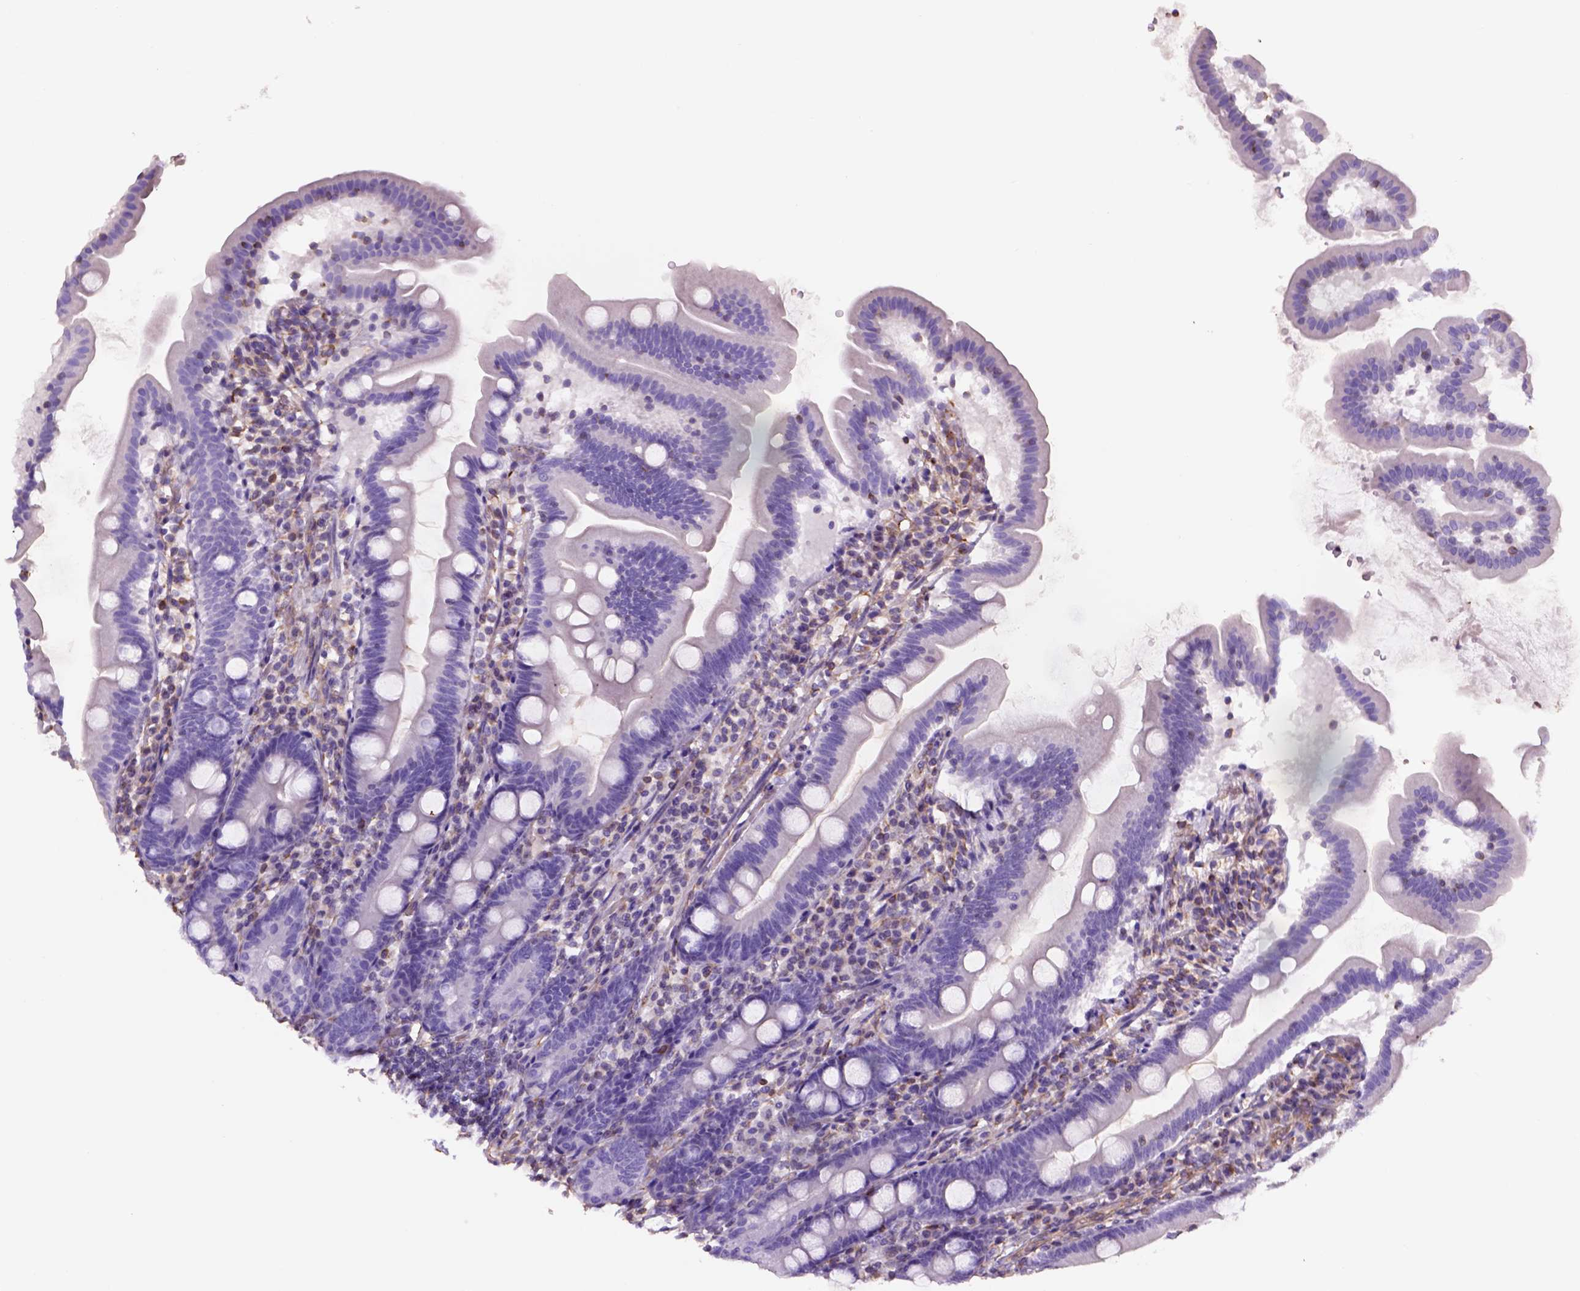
{"staining": {"intensity": "negative", "quantity": "none", "location": "none"}, "tissue": "duodenum", "cell_type": "Glandular cells", "image_type": "normal", "snomed": [{"axis": "morphology", "description": "Normal tissue, NOS"}, {"axis": "topography", "description": "Duodenum"}], "caption": "The immunohistochemistry photomicrograph has no significant expression in glandular cells of duodenum. (DAB (3,3'-diaminobenzidine) immunohistochemistry (IHC), high magnification).", "gene": "ZZZ3", "patient": {"sex": "female", "age": 67}}